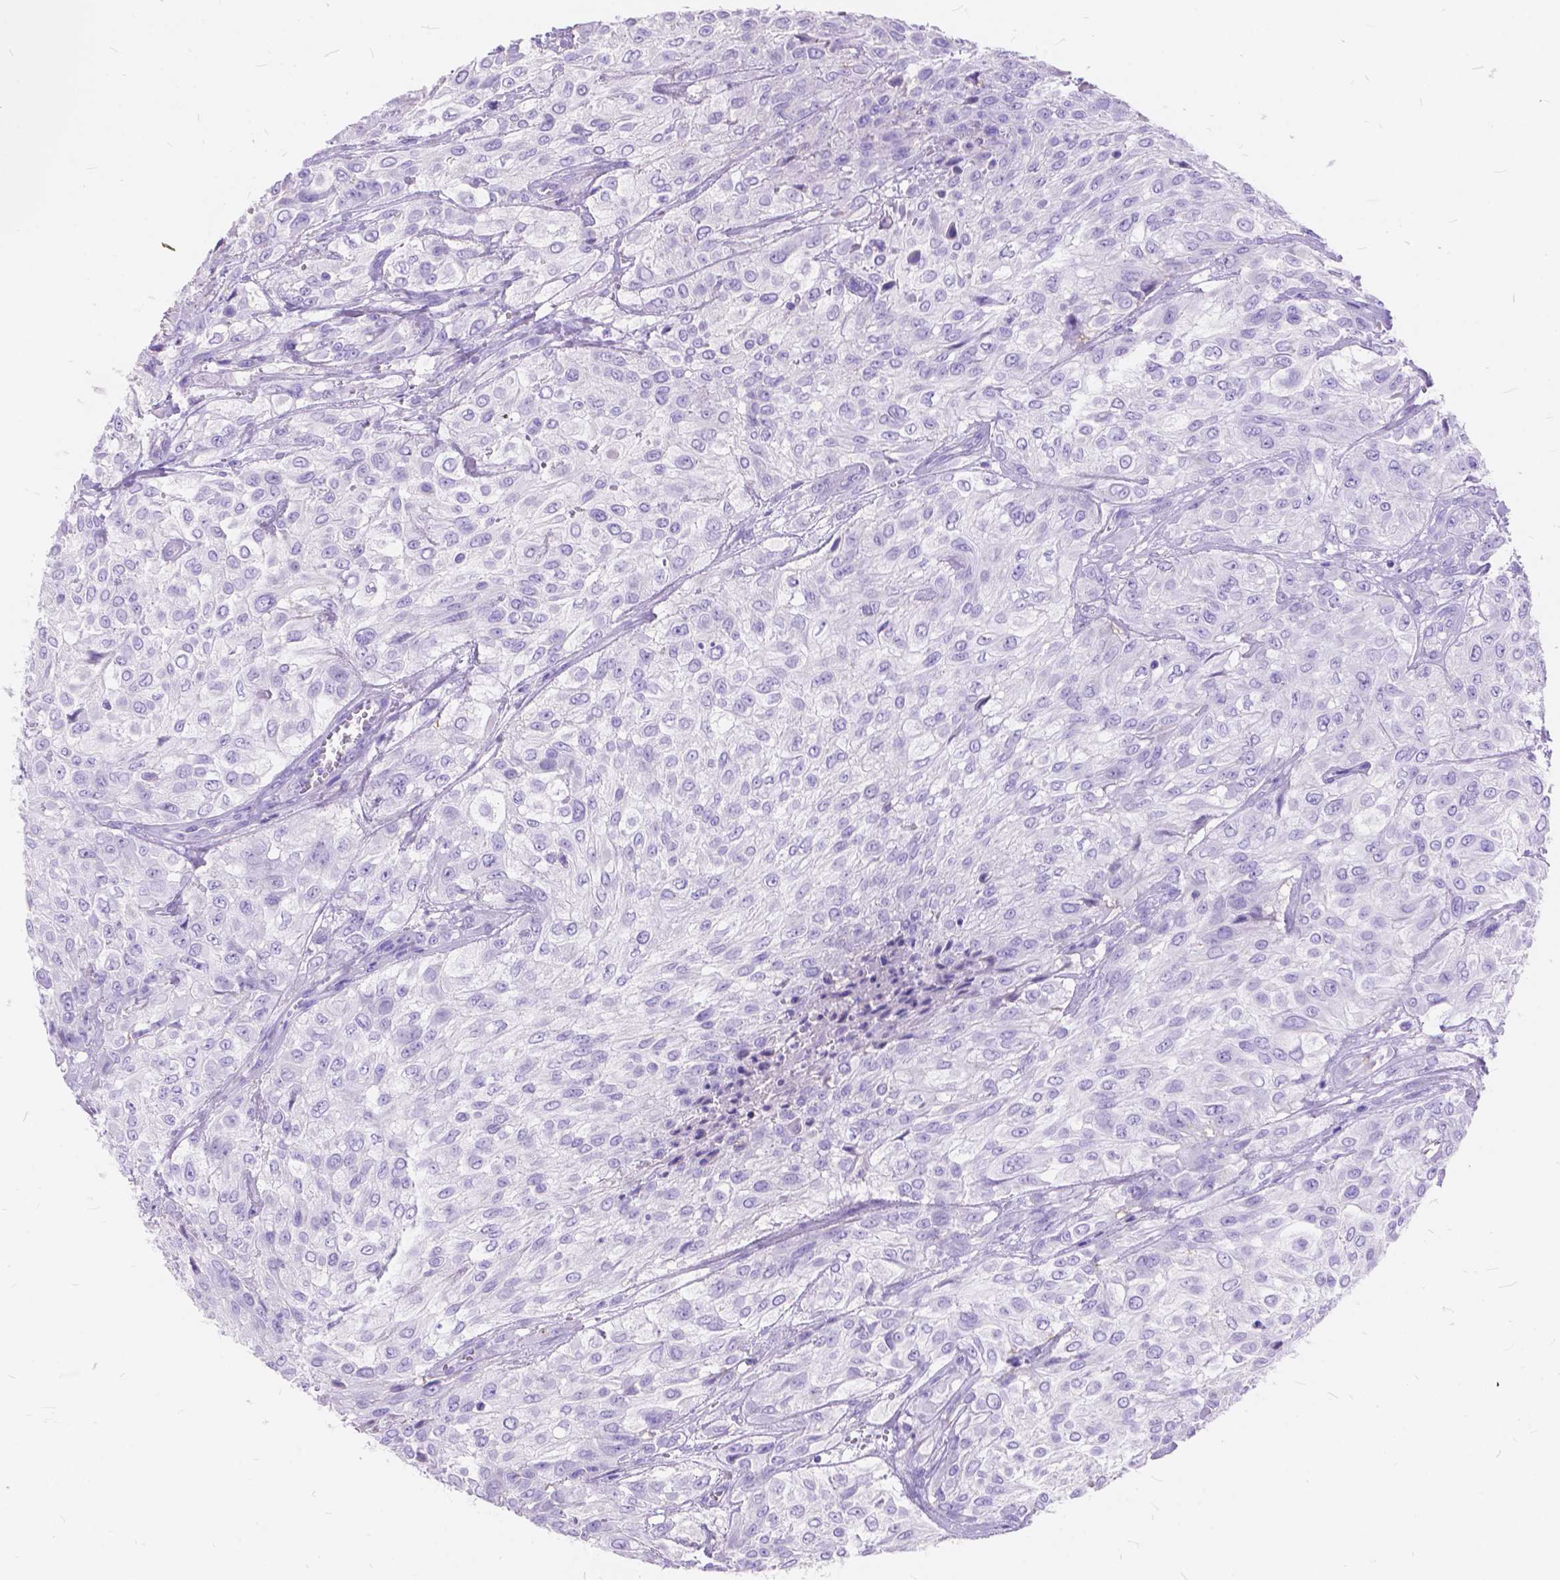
{"staining": {"intensity": "negative", "quantity": "none", "location": "none"}, "tissue": "urothelial cancer", "cell_type": "Tumor cells", "image_type": "cancer", "snomed": [{"axis": "morphology", "description": "Urothelial carcinoma, High grade"}, {"axis": "topography", "description": "Urinary bladder"}], "caption": "Immunohistochemical staining of human urothelial carcinoma (high-grade) reveals no significant staining in tumor cells. (DAB immunohistochemistry (IHC) with hematoxylin counter stain).", "gene": "FOXL2", "patient": {"sex": "male", "age": 57}}